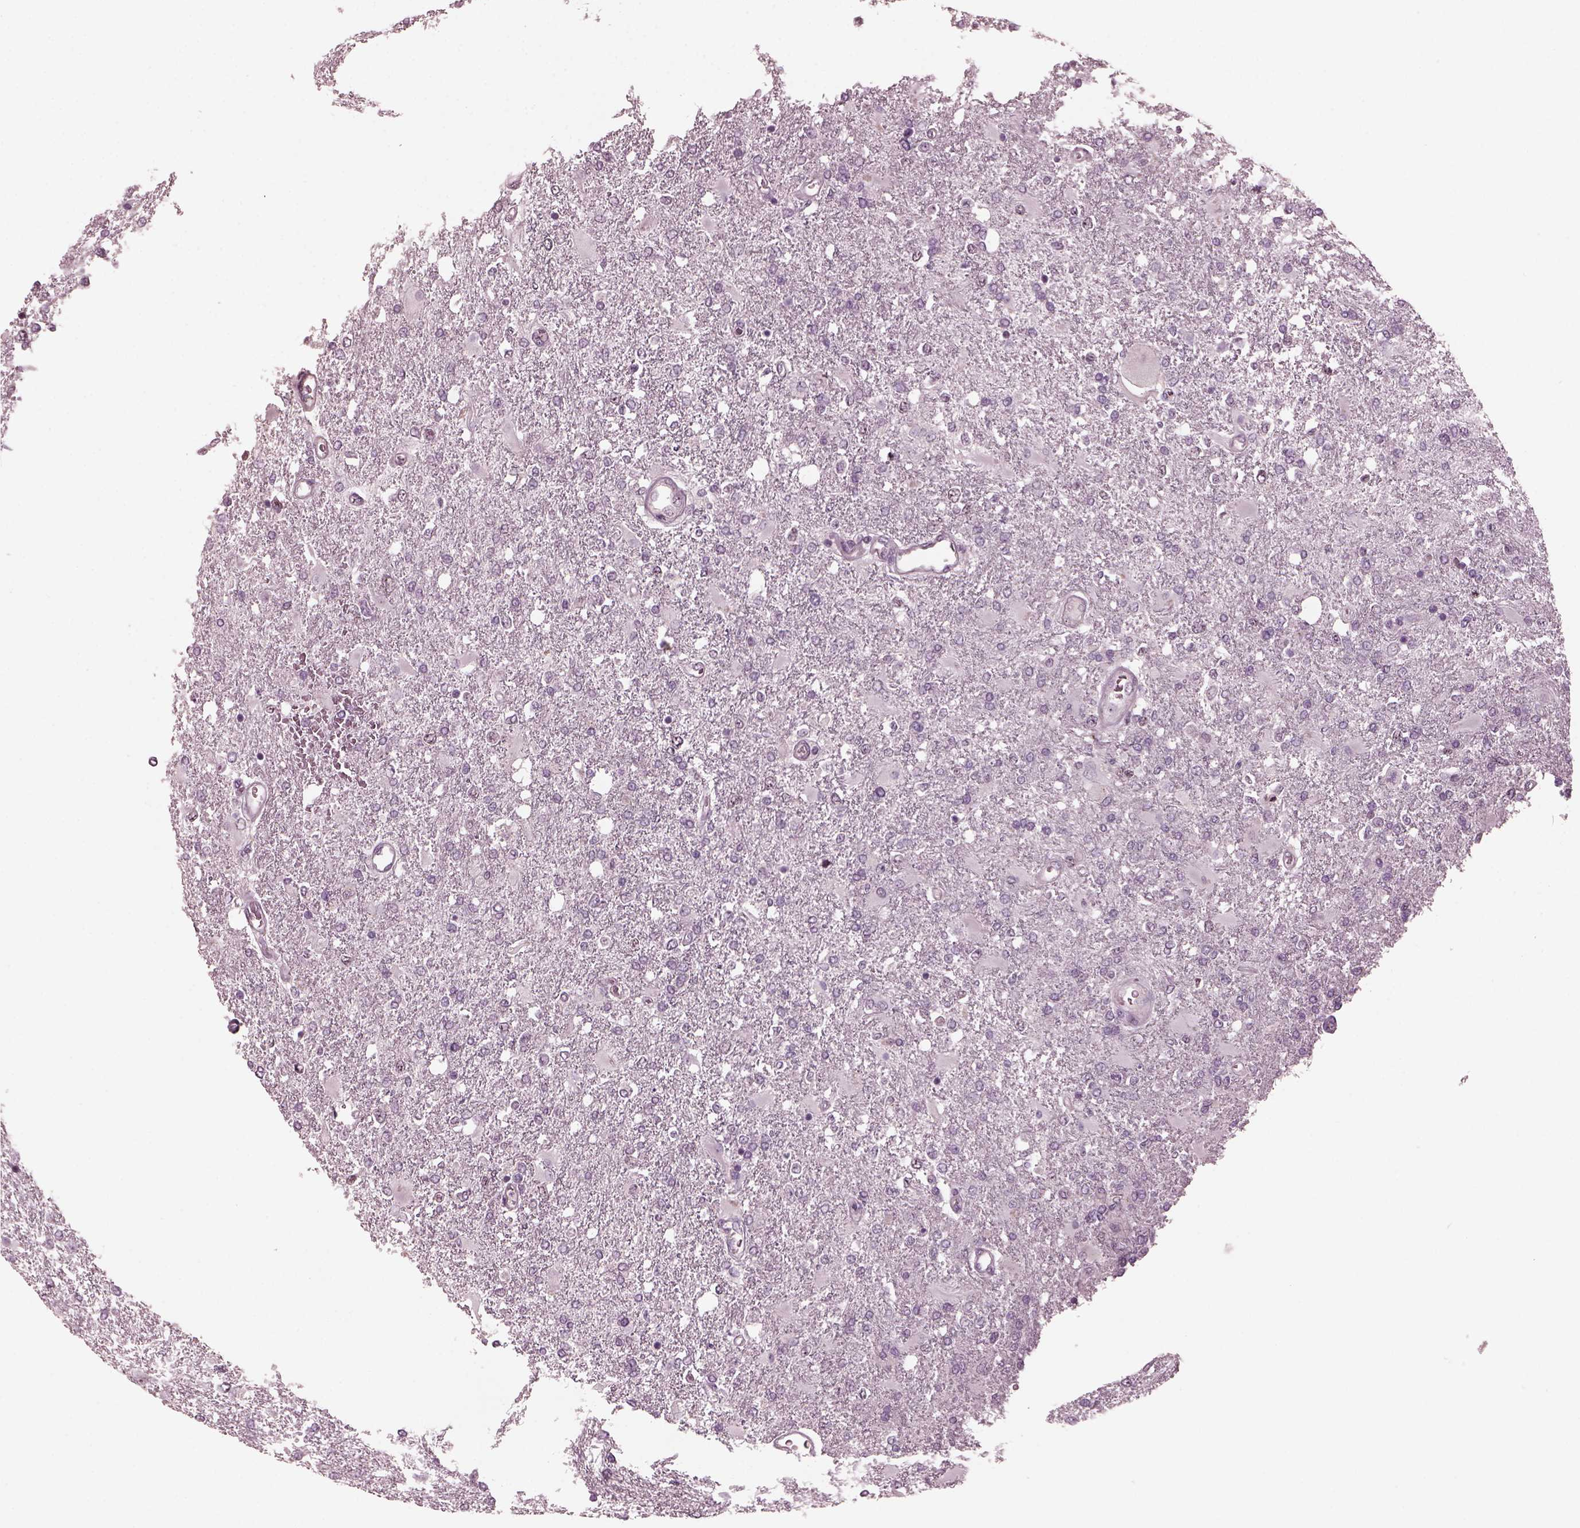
{"staining": {"intensity": "negative", "quantity": "none", "location": "none"}, "tissue": "glioma", "cell_type": "Tumor cells", "image_type": "cancer", "snomed": [{"axis": "morphology", "description": "Glioma, malignant, High grade"}, {"axis": "topography", "description": "Cerebral cortex"}], "caption": "Human glioma stained for a protein using immunohistochemistry (IHC) reveals no positivity in tumor cells.", "gene": "SAXO1", "patient": {"sex": "male", "age": 79}}